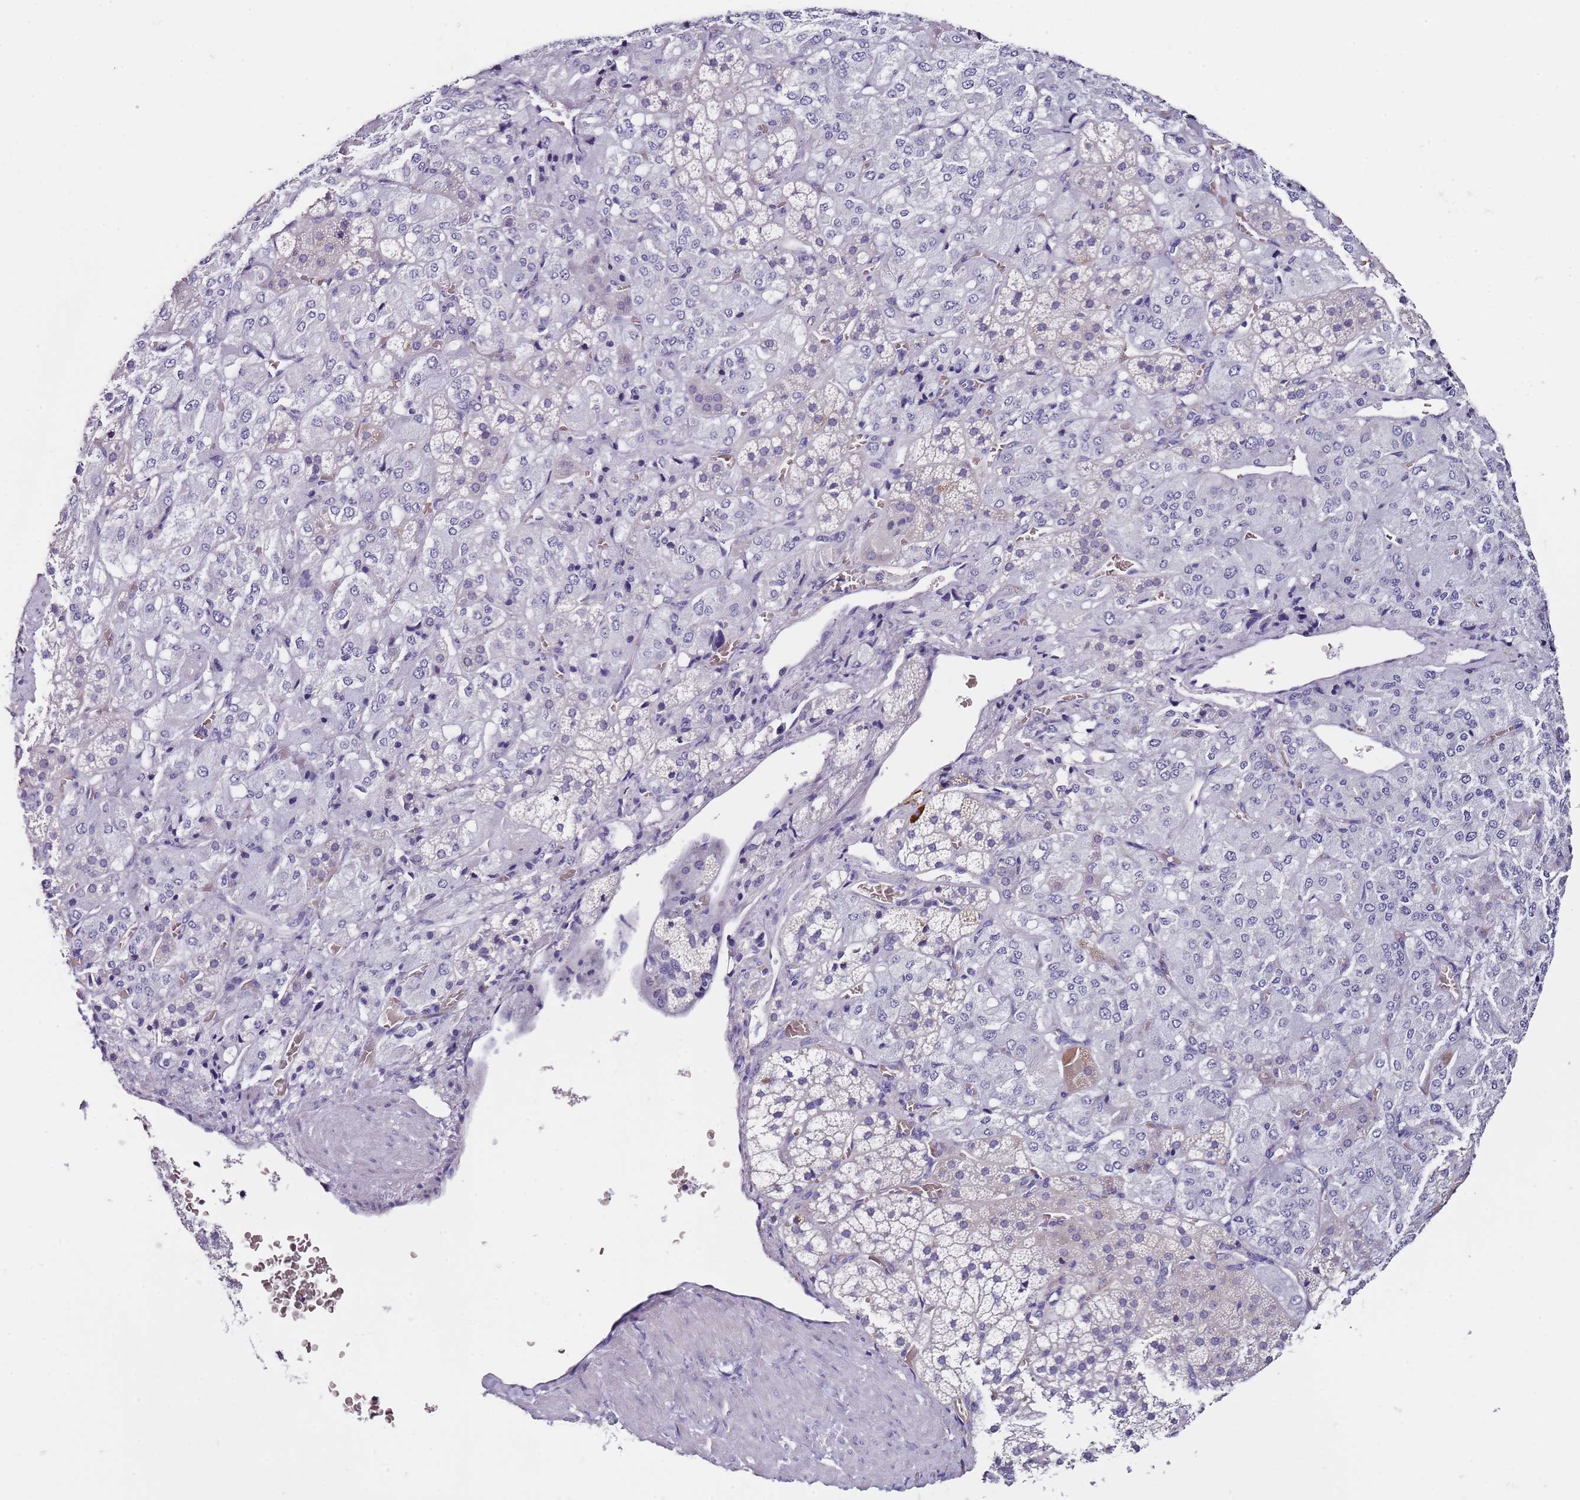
{"staining": {"intensity": "negative", "quantity": "none", "location": "none"}, "tissue": "adrenal gland", "cell_type": "Glandular cells", "image_type": "normal", "snomed": [{"axis": "morphology", "description": "Normal tissue, NOS"}, {"axis": "topography", "description": "Adrenal gland"}], "caption": "This is an IHC histopathology image of normal adrenal gland. There is no staining in glandular cells.", "gene": "PTBP2", "patient": {"sex": "female", "age": 44}}